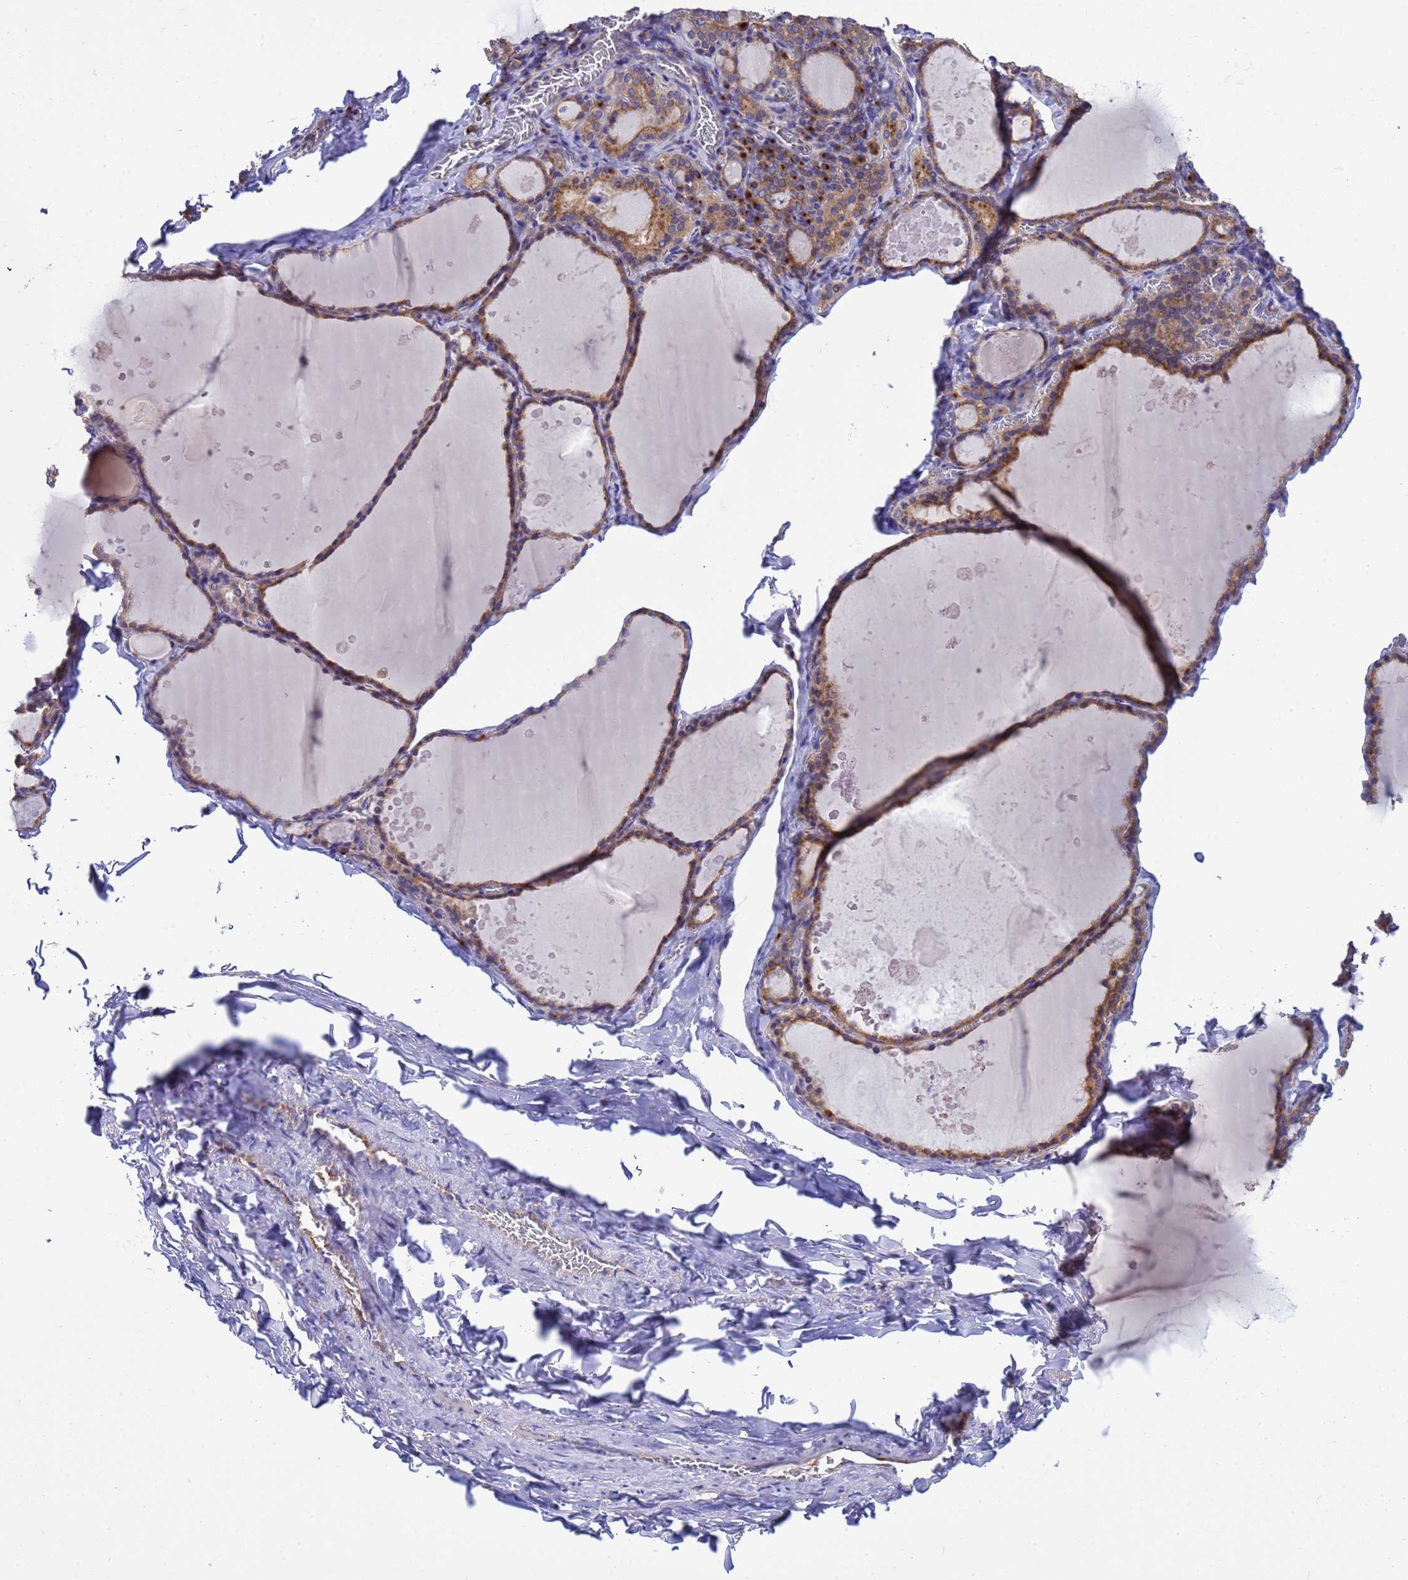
{"staining": {"intensity": "moderate", "quantity": ">75%", "location": "cytoplasmic/membranous"}, "tissue": "thyroid gland", "cell_type": "Glandular cells", "image_type": "normal", "snomed": [{"axis": "morphology", "description": "Normal tissue, NOS"}, {"axis": "topography", "description": "Thyroid gland"}], "caption": "Immunohistochemical staining of benign human thyroid gland reveals >75% levels of moderate cytoplasmic/membranous protein expression in about >75% of glandular cells.", "gene": "ANAPC1", "patient": {"sex": "male", "age": 56}}